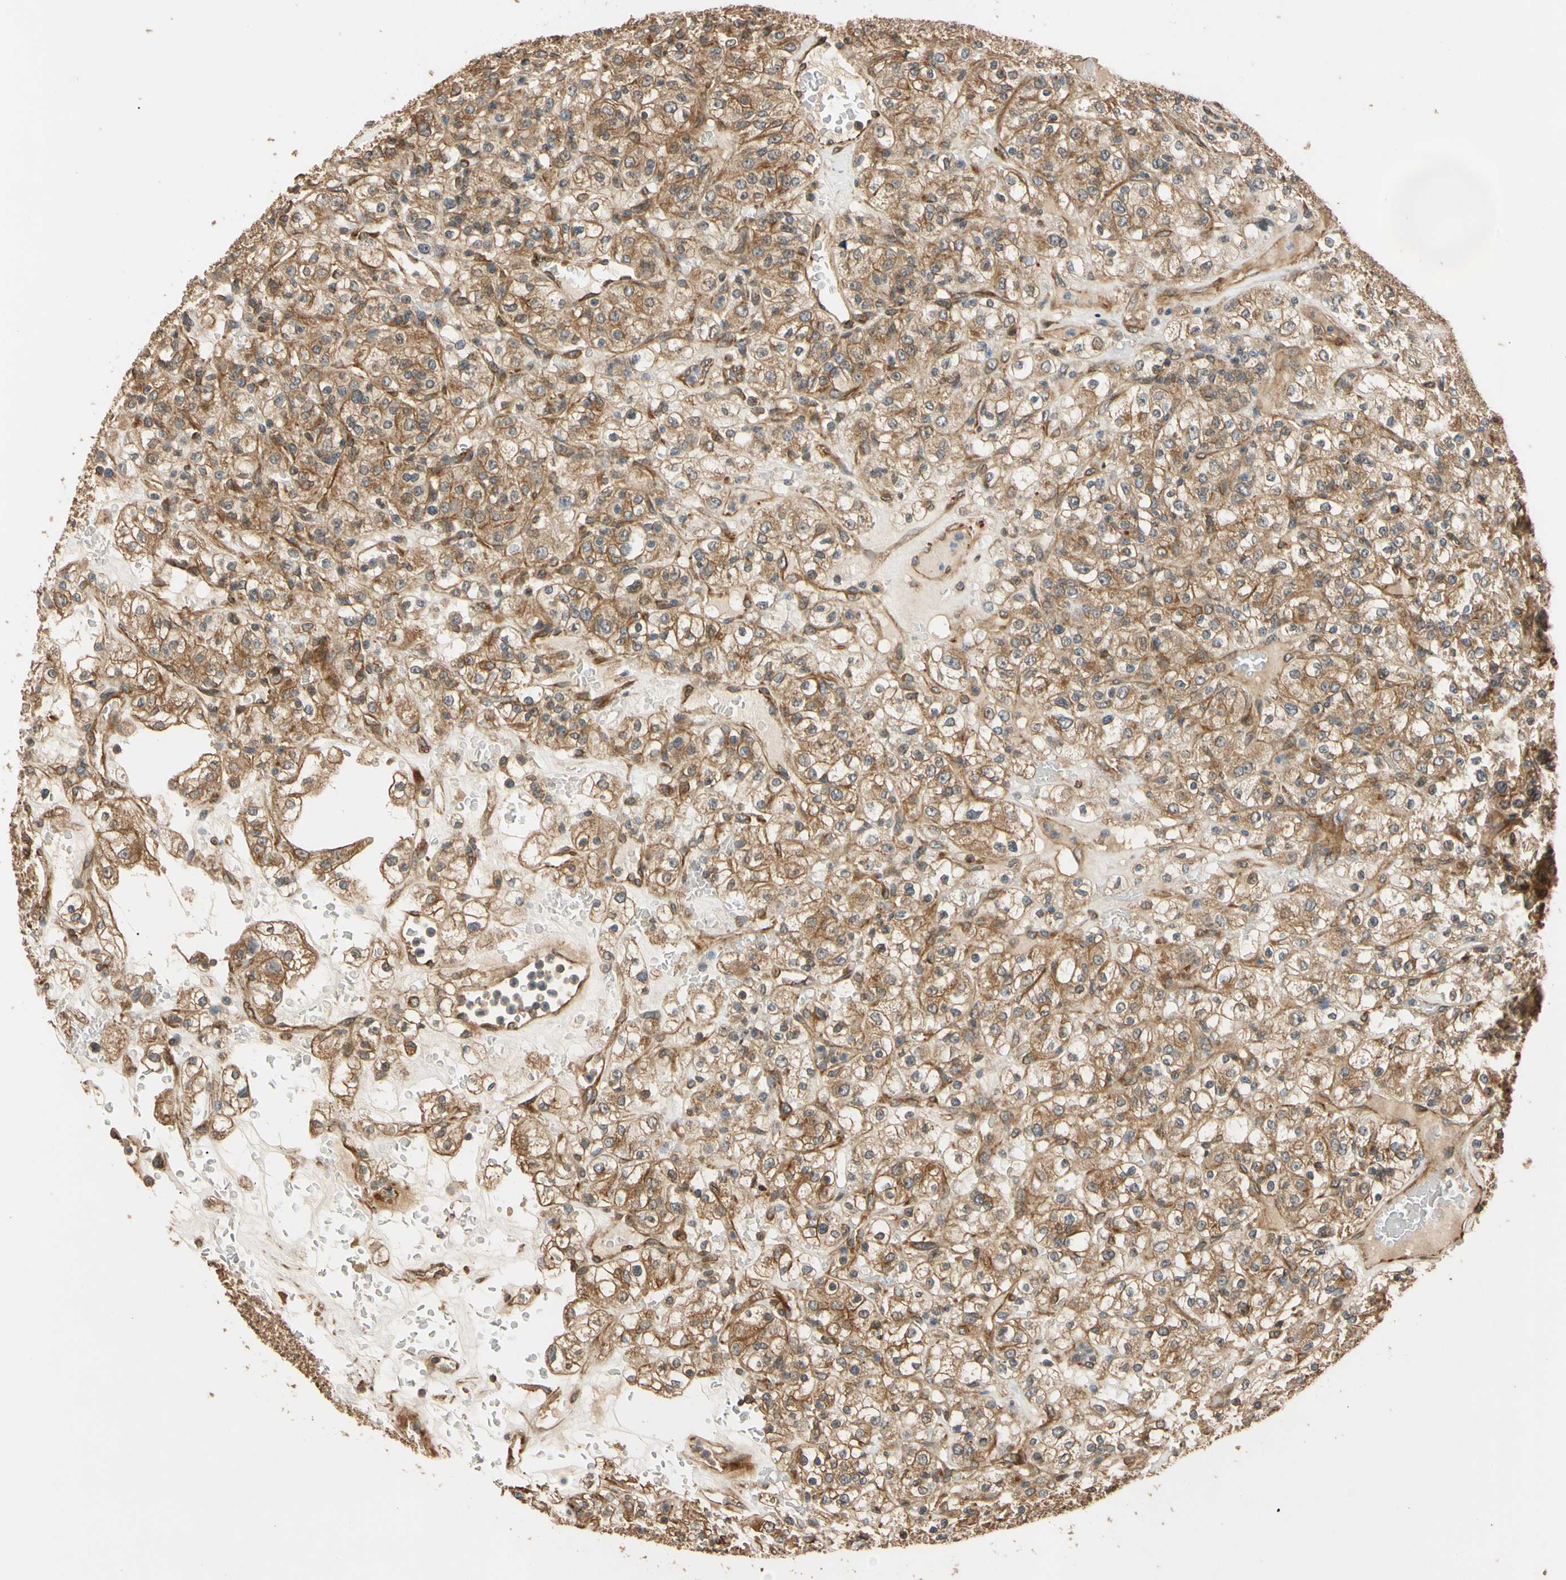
{"staining": {"intensity": "moderate", "quantity": ">75%", "location": "cytoplasmic/membranous"}, "tissue": "renal cancer", "cell_type": "Tumor cells", "image_type": "cancer", "snomed": [{"axis": "morphology", "description": "Normal tissue, NOS"}, {"axis": "morphology", "description": "Adenocarcinoma, NOS"}, {"axis": "topography", "description": "Kidney"}], "caption": "IHC staining of renal cancer (adenocarcinoma), which displays medium levels of moderate cytoplasmic/membranous expression in about >75% of tumor cells indicating moderate cytoplasmic/membranous protein expression. The staining was performed using DAB (3,3'-diaminobenzidine) (brown) for protein detection and nuclei were counterstained in hematoxylin (blue).", "gene": "MGRN1", "patient": {"sex": "female", "age": 72}}